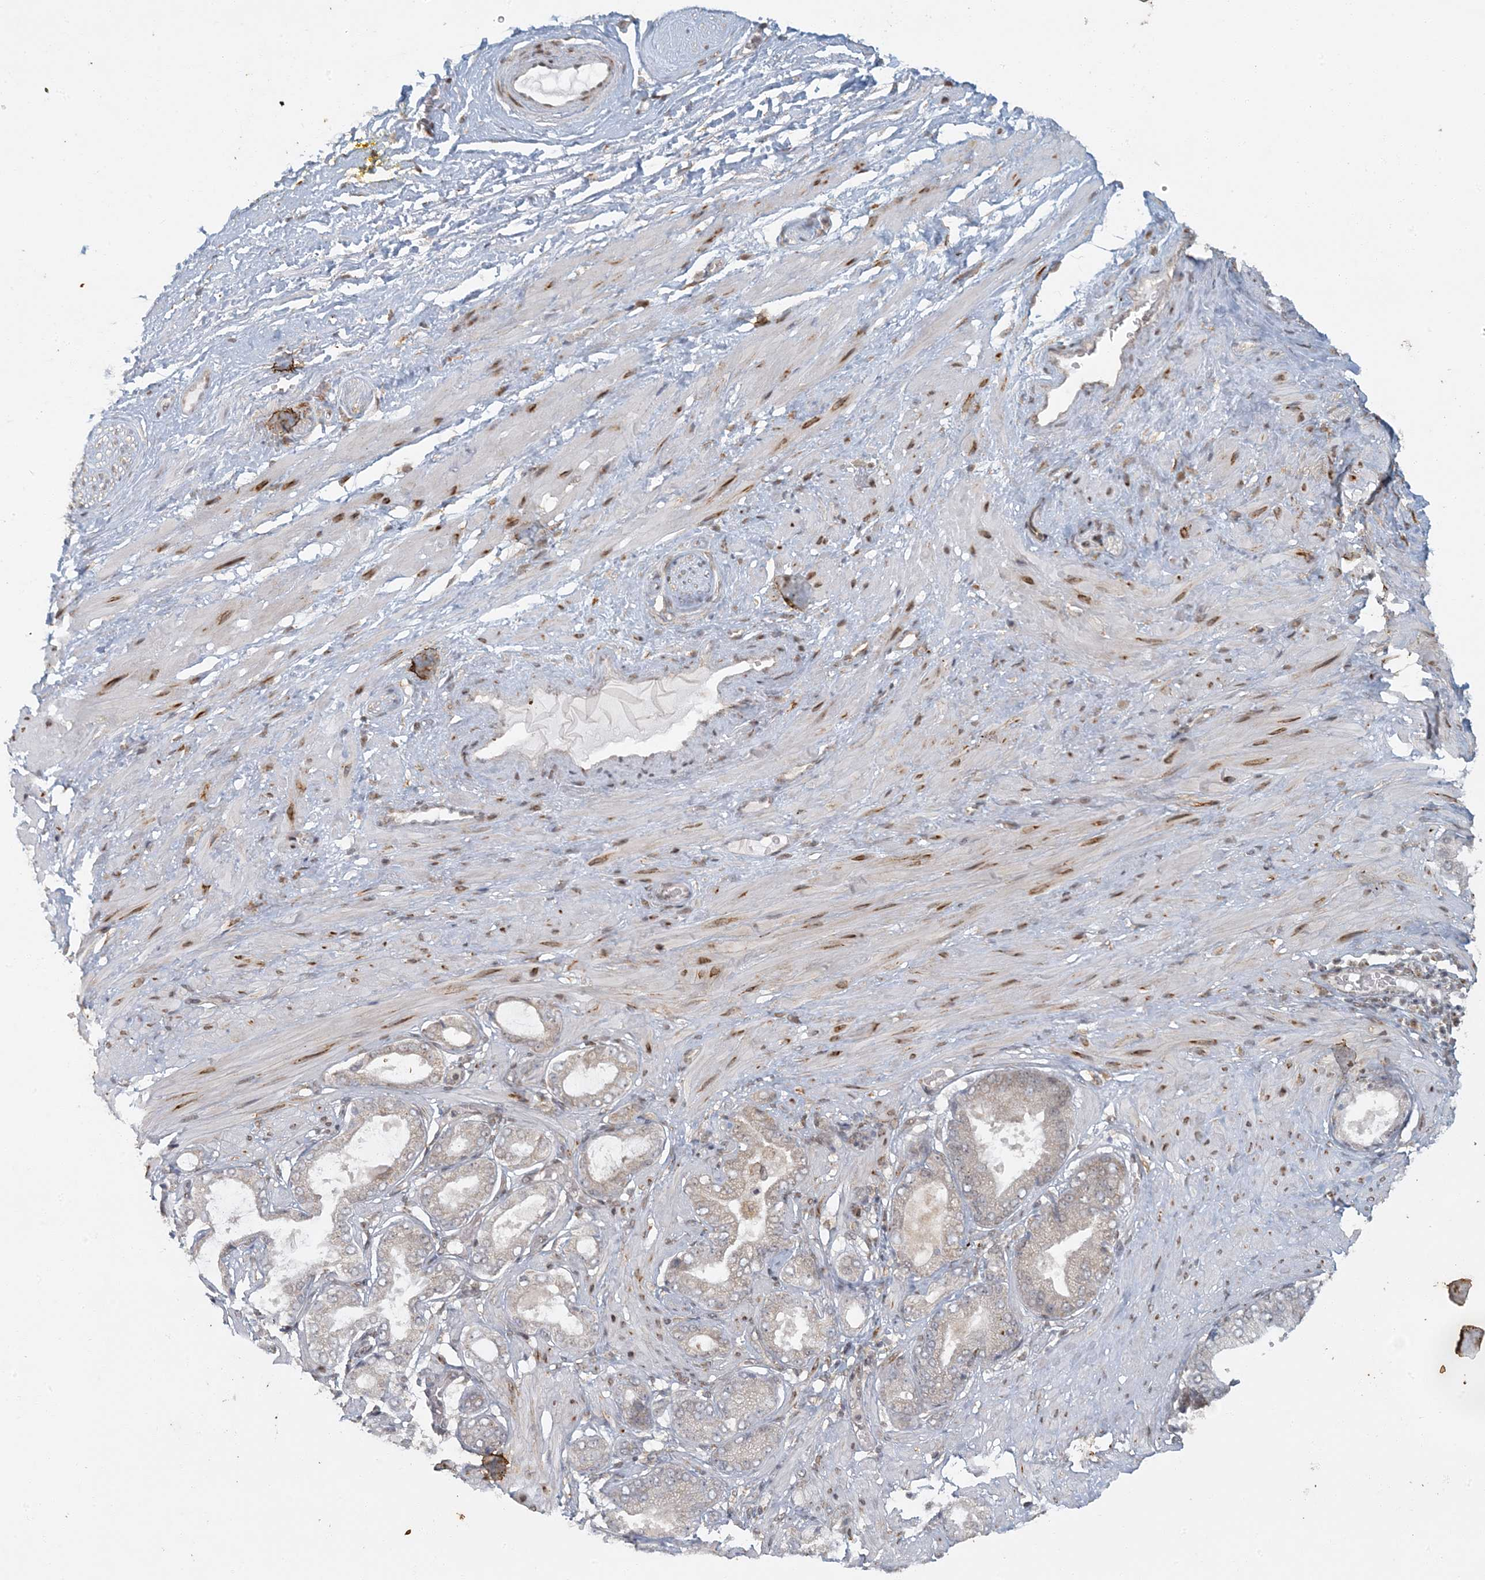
{"staining": {"intensity": "moderate", "quantity": ">75%", "location": "cytoplasmic/membranous"}, "tissue": "adipose tissue", "cell_type": "Adipocytes", "image_type": "normal", "snomed": [{"axis": "morphology", "description": "Normal tissue, NOS"}, {"axis": "morphology", "description": "Adenocarcinoma, Low grade"}, {"axis": "topography", "description": "Prostate"}, {"axis": "topography", "description": "Peripheral nerve tissue"}], "caption": "Adipocytes exhibit moderate cytoplasmic/membranous staining in about >75% of cells in unremarkable adipose tissue.", "gene": "AK9", "patient": {"sex": "male", "age": 63}}